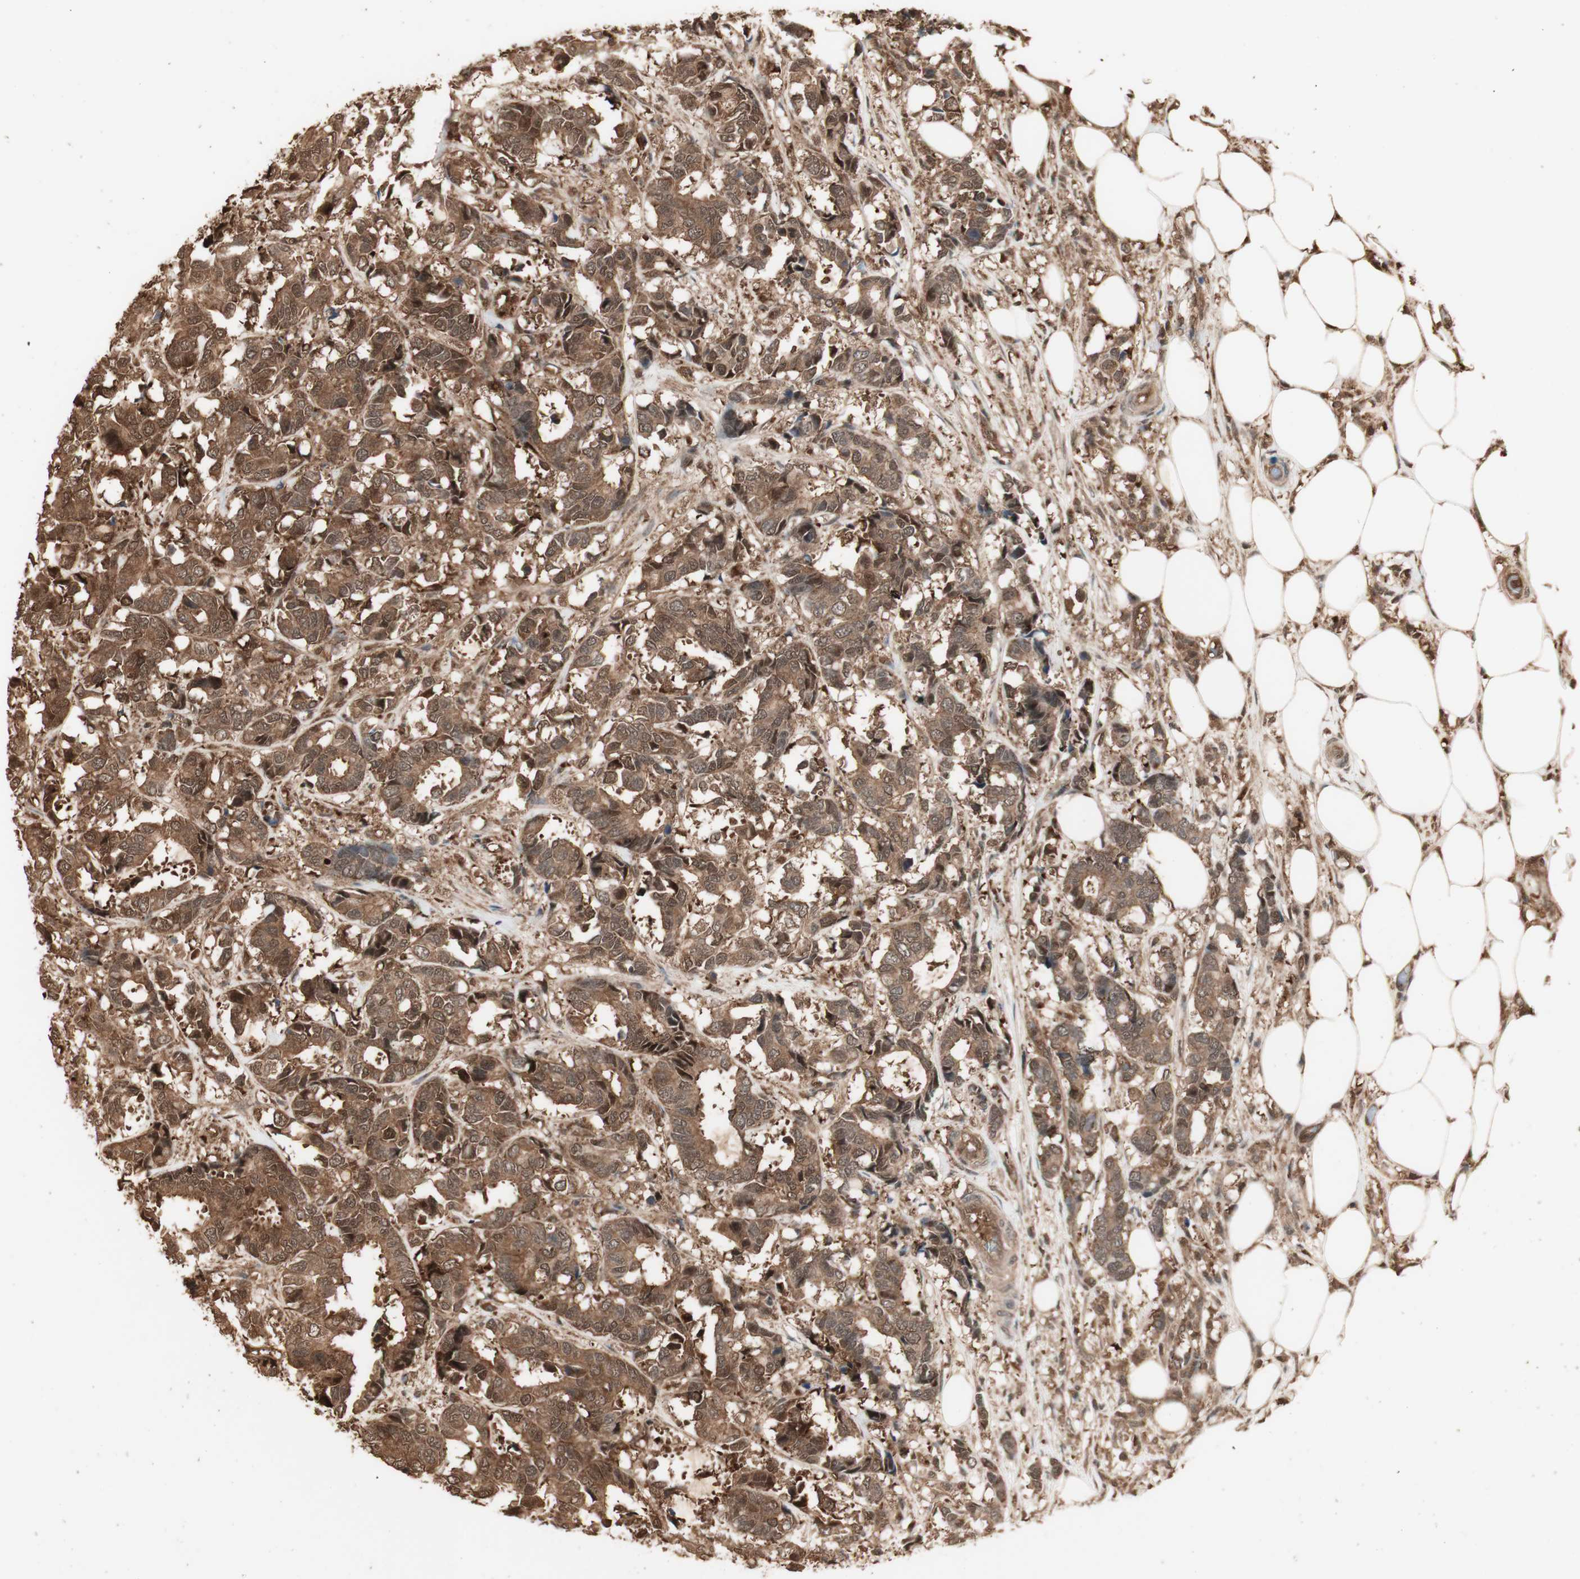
{"staining": {"intensity": "moderate", "quantity": ">75%", "location": "cytoplasmic/membranous,nuclear"}, "tissue": "breast cancer", "cell_type": "Tumor cells", "image_type": "cancer", "snomed": [{"axis": "morphology", "description": "Duct carcinoma"}, {"axis": "topography", "description": "Breast"}], "caption": "Invasive ductal carcinoma (breast) was stained to show a protein in brown. There is medium levels of moderate cytoplasmic/membranous and nuclear positivity in approximately >75% of tumor cells.", "gene": "YWHAB", "patient": {"sex": "female", "age": 87}}